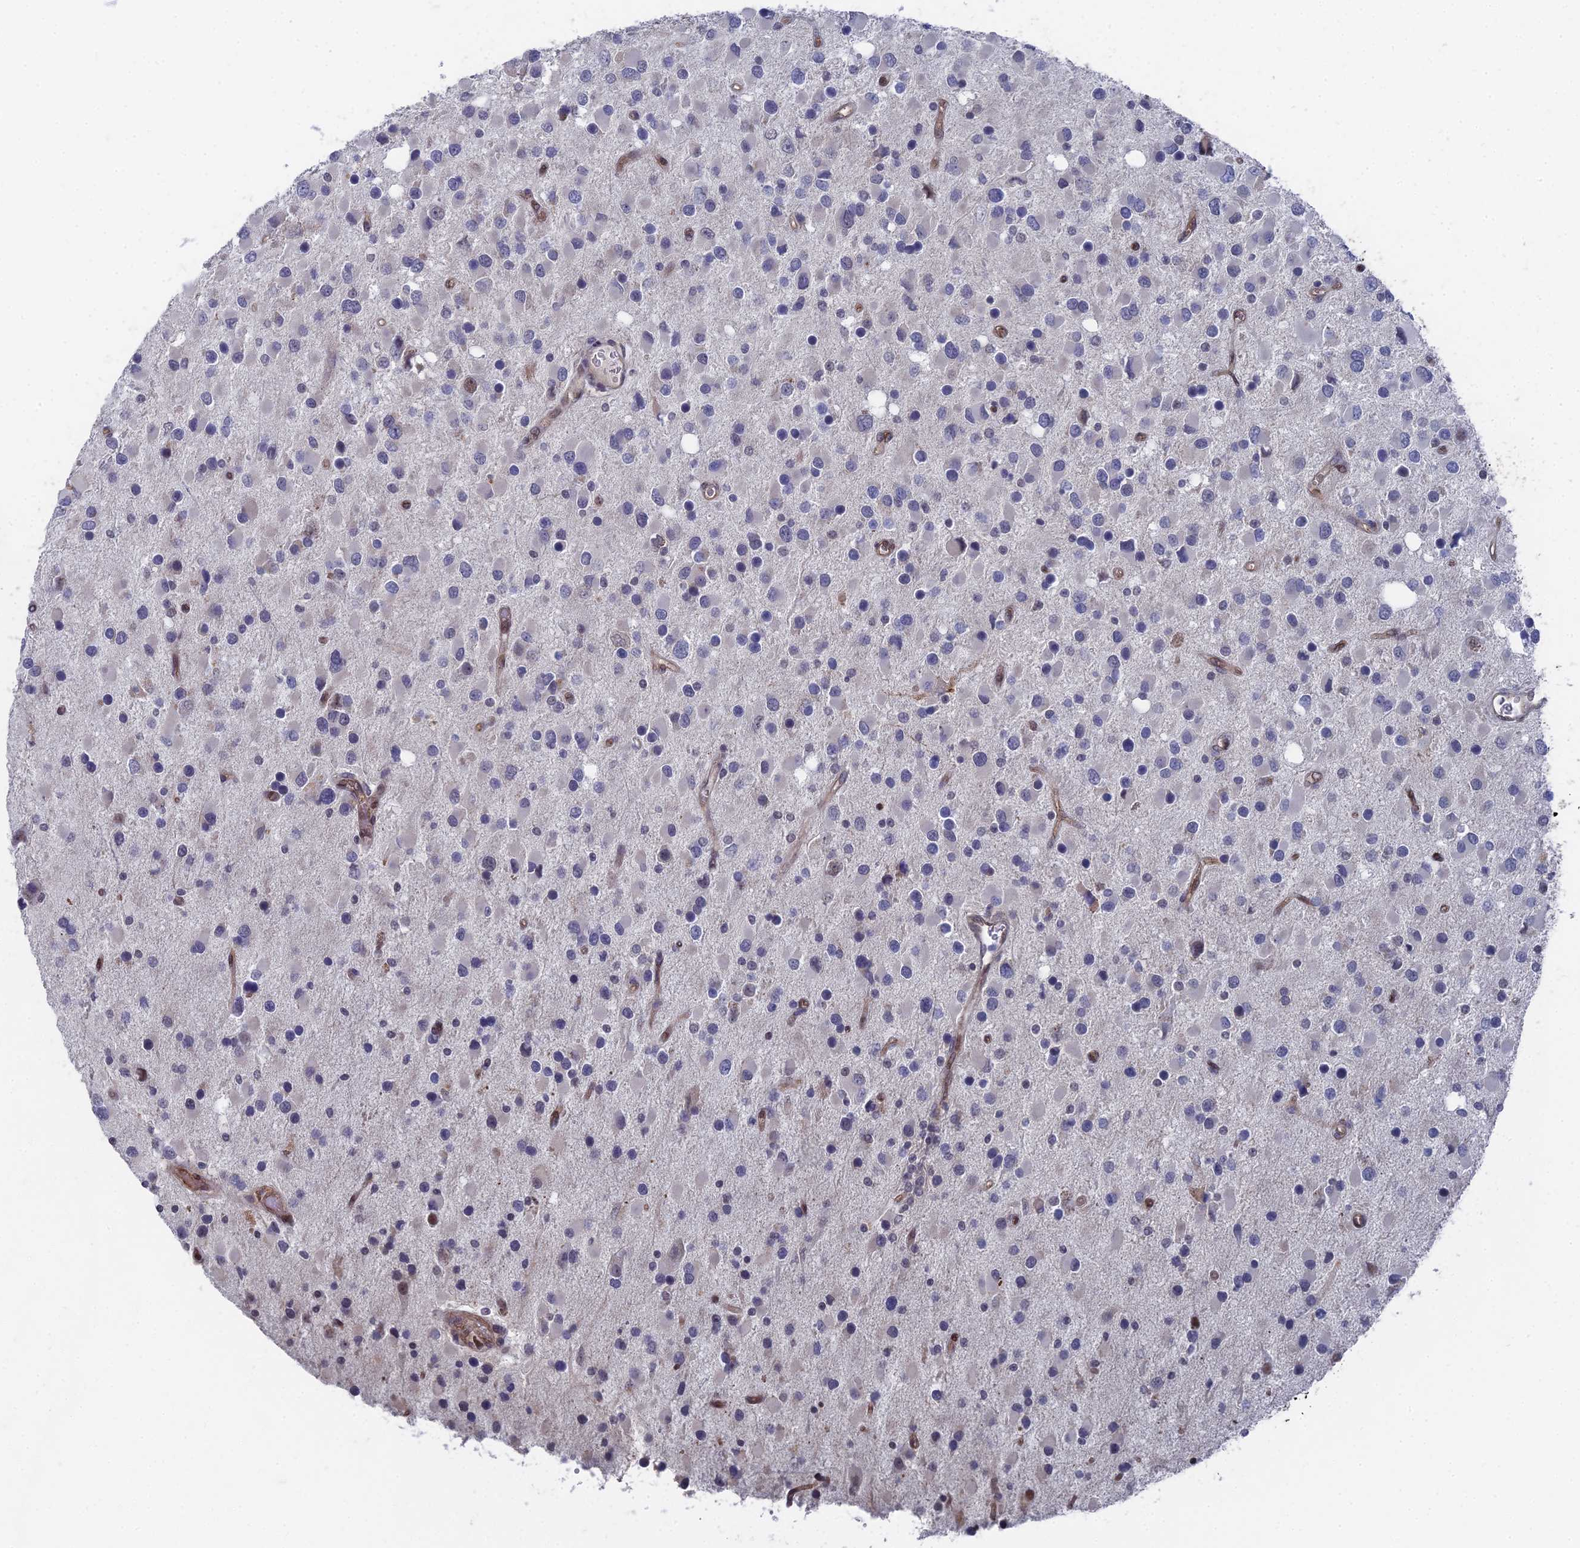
{"staining": {"intensity": "negative", "quantity": "none", "location": "none"}, "tissue": "glioma", "cell_type": "Tumor cells", "image_type": "cancer", "snomed": [{"axis": "morphology", "description": "Glioma, malignant, High grade"}, {"axis": "topography", "description": "Brain"}], "caption": "This image is of glioma stained with immunohistochemistry to label a protein in brown with the nuclei are counter-stained blue. There is no staining in tumor cells.", "gene": "UNC5D", "patient": {"sex": "male", "age": 53}}